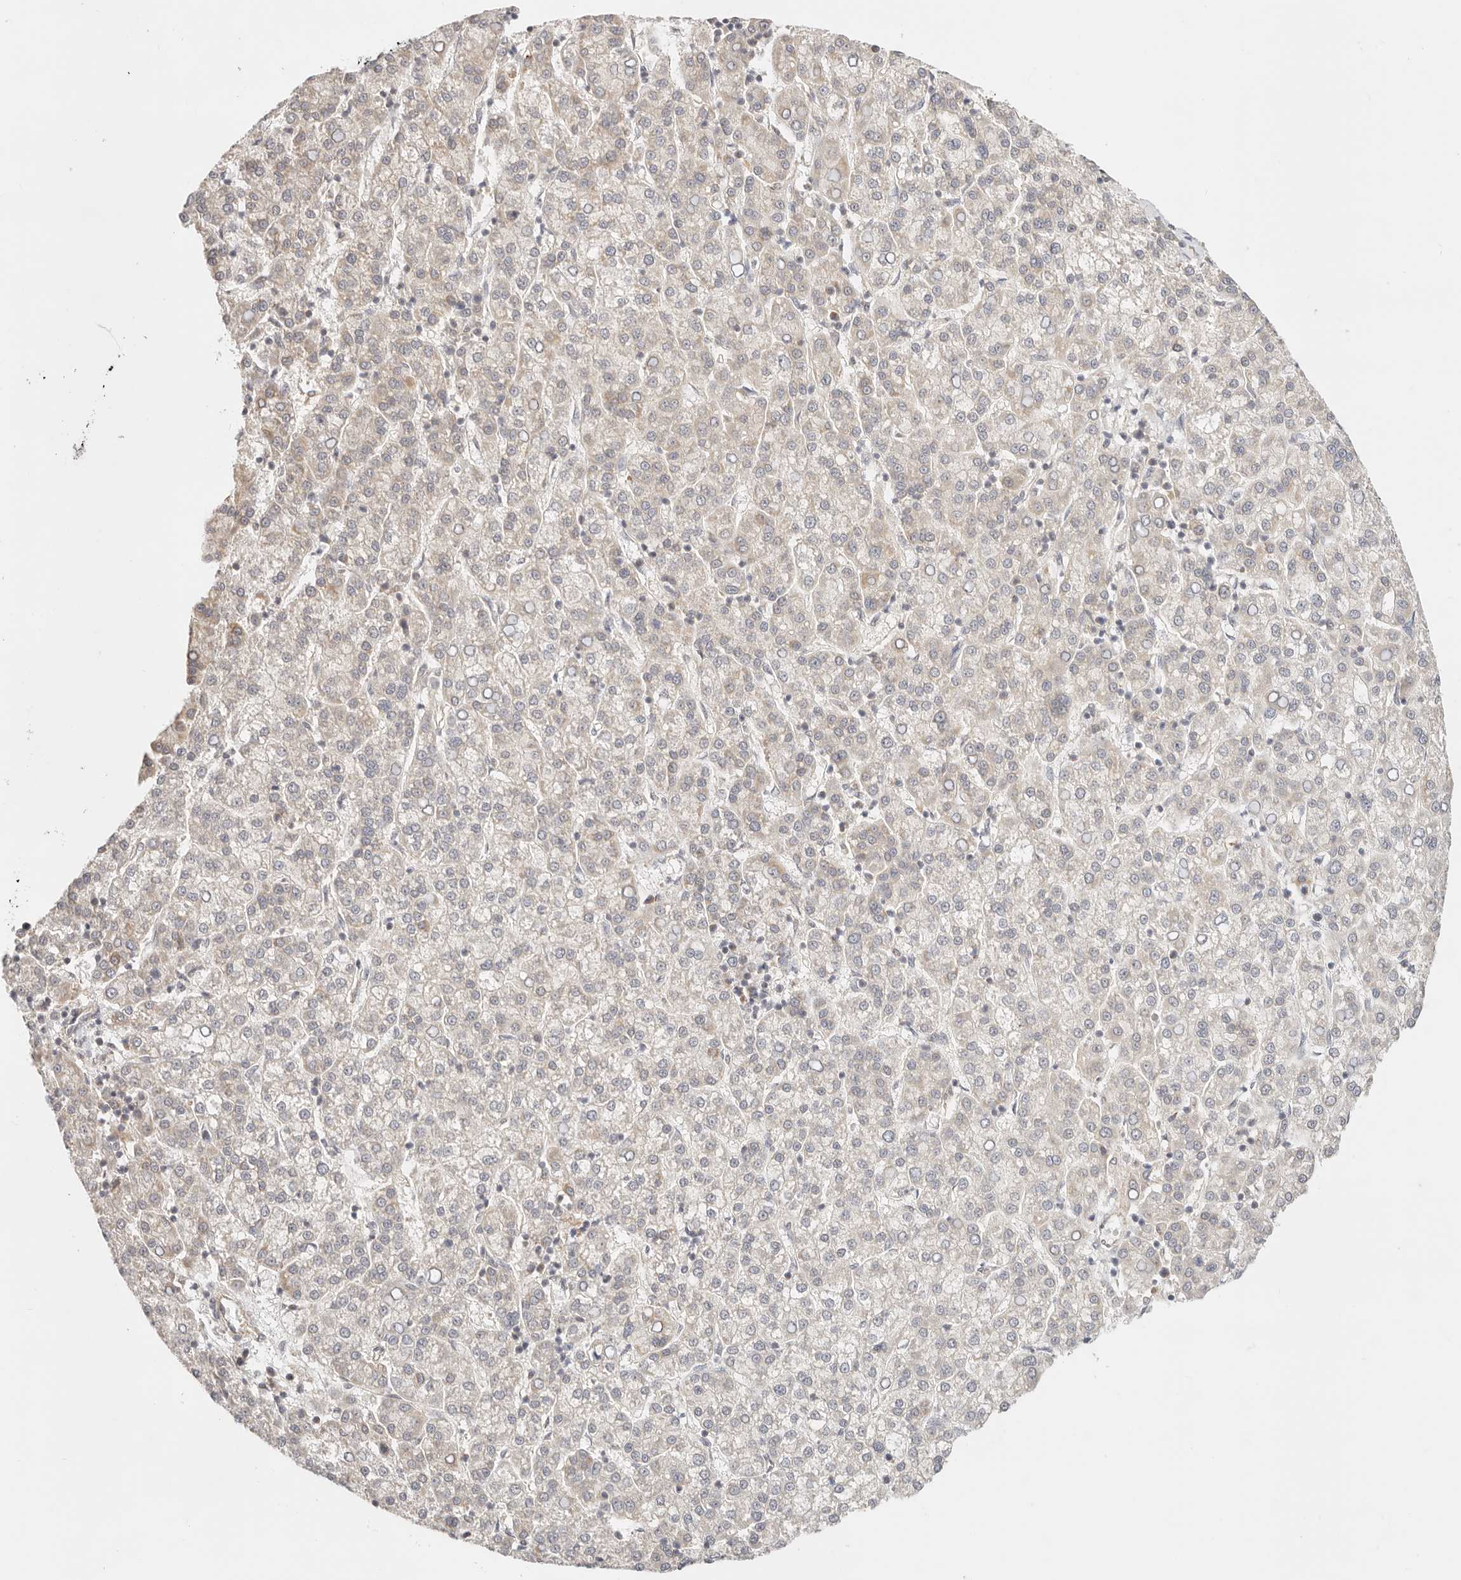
{"staining": {"intensity": "weak", "quantity": "<25%", "location": "cytoplasmic/membranous"}, "tissue": "liver cancer", "cell_type": "Tumor cells", "image_type": "cancer", "snomed": [{"axis": "morphology", "description": "Carcinoma, Hepatocellular, NOS"}, {"axis": "topography", "description": "Liver"}], "caption": "Immunohistochemistry (IHC) of hepatocellular carcinoma (liver) reveals no positivity in tumor cells.", "gene": "ZC3H11A", "patient": {"sex": "female", "age": 58}}